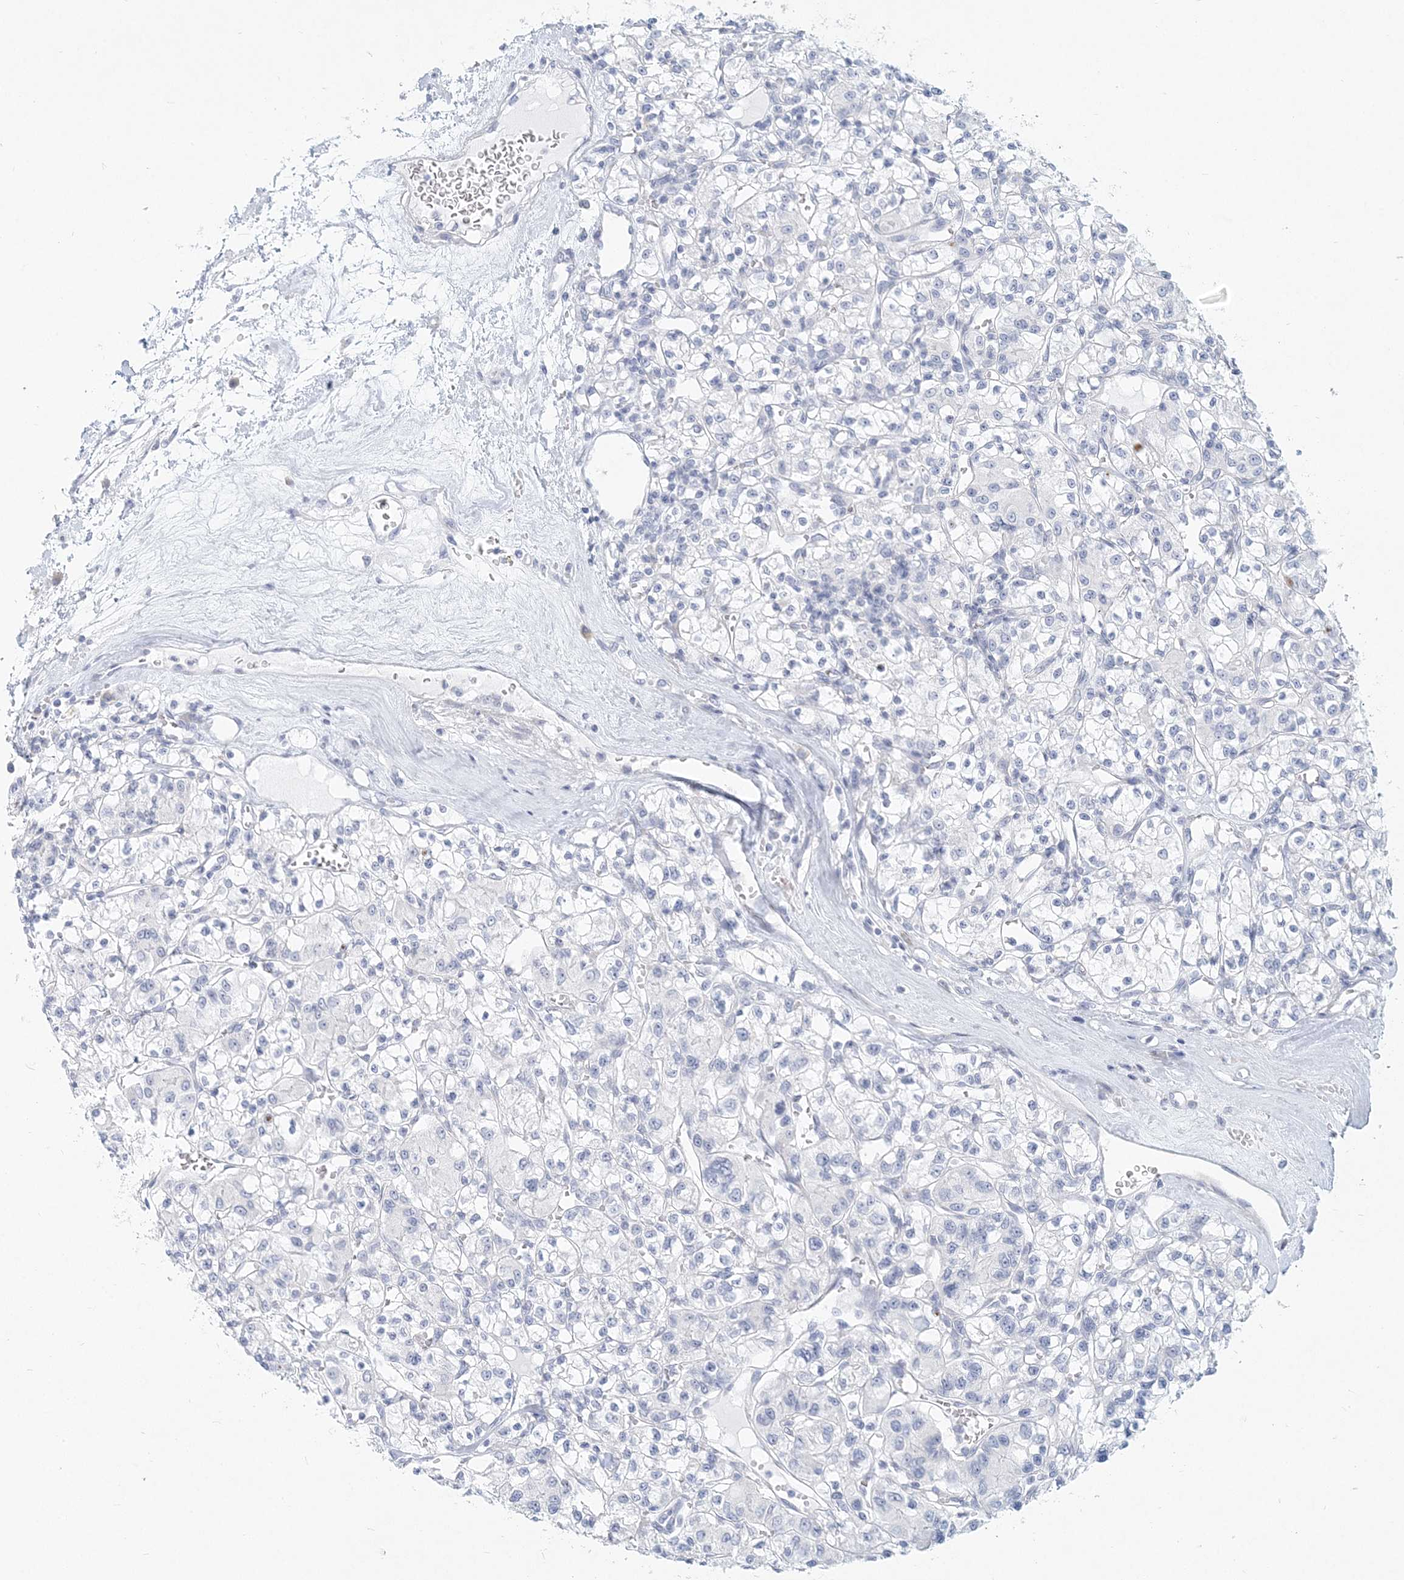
{"staining": {"intensity": "negative", "quantity": "none", "location": "none"}, "tissue": "renal cancer", "cell_type": "Tumor cells", "image_type": "cancer", "snomed": [{"axis": "morphology", "description": "Adenocarcinoma, NOS"}, {"axis": "topography", "description": "Kidney"}], "caption": "Immunohistochemical staining of renal cancer reveals no significant expression in tumor cells.", "gene": "CSN1S1", "patient": {"sex": "female", "age": 59}}